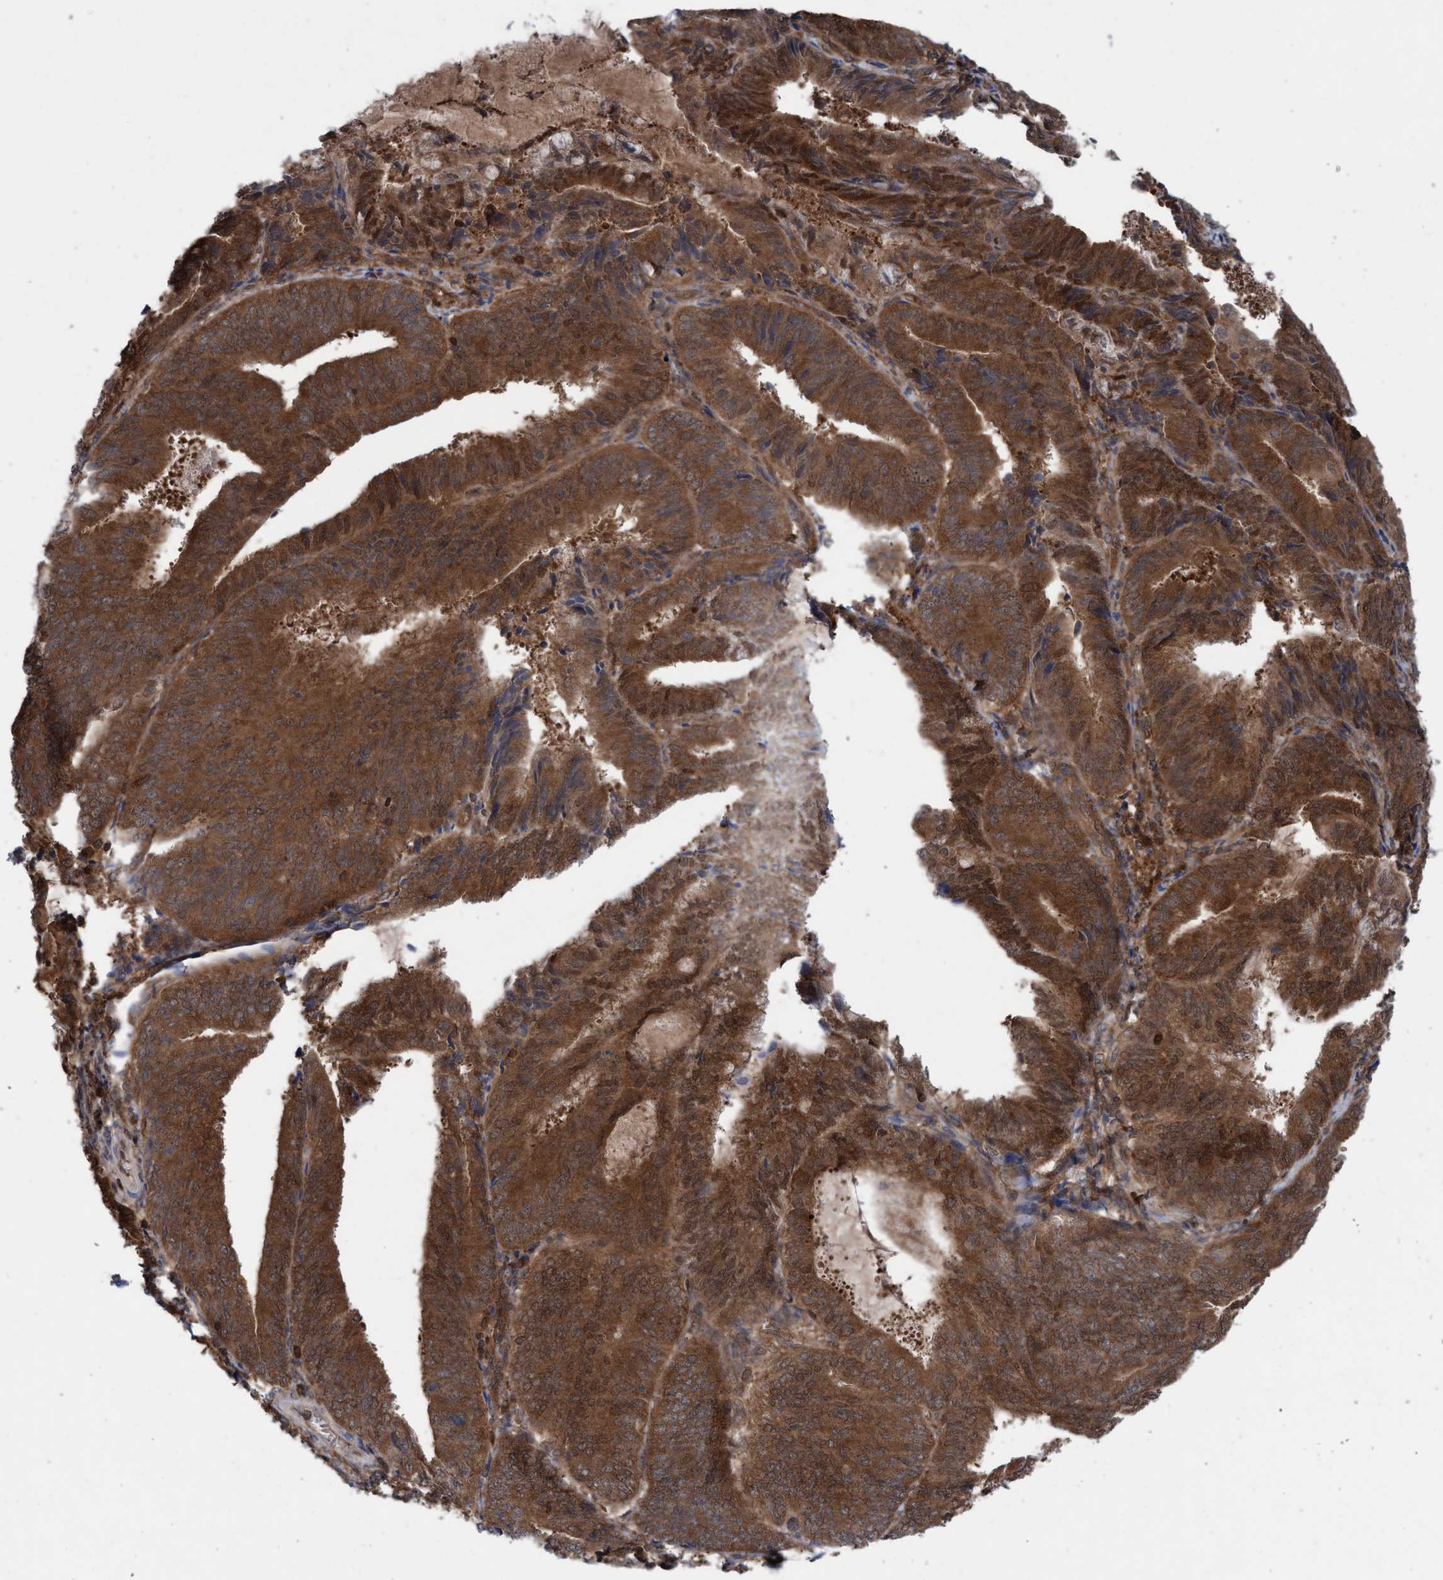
{"staining": {"intensity": "strong", "quantity": ">75%", "location": "cytoplasmic/membranous"}, "tissue": "endometrial cancer", "cell_type": "Tumor cells", "image_type": "cancer", "snomed": [{"axis": "morphology", "description": "Adenocarcinoma, NOS"}, {"axis": "topography", "description": "Endometrium"}], "caption": "Immunohistochemical staining of human endometrial cancer demonstrates high levels of strong cytoplasmic/membranous protein staining in about >75% of tumor cells. (Brightfield microscopy of DAB IHC at high magnification).", "gene": "GLOD4", "patient": {"sex": "female", "age": 81}}